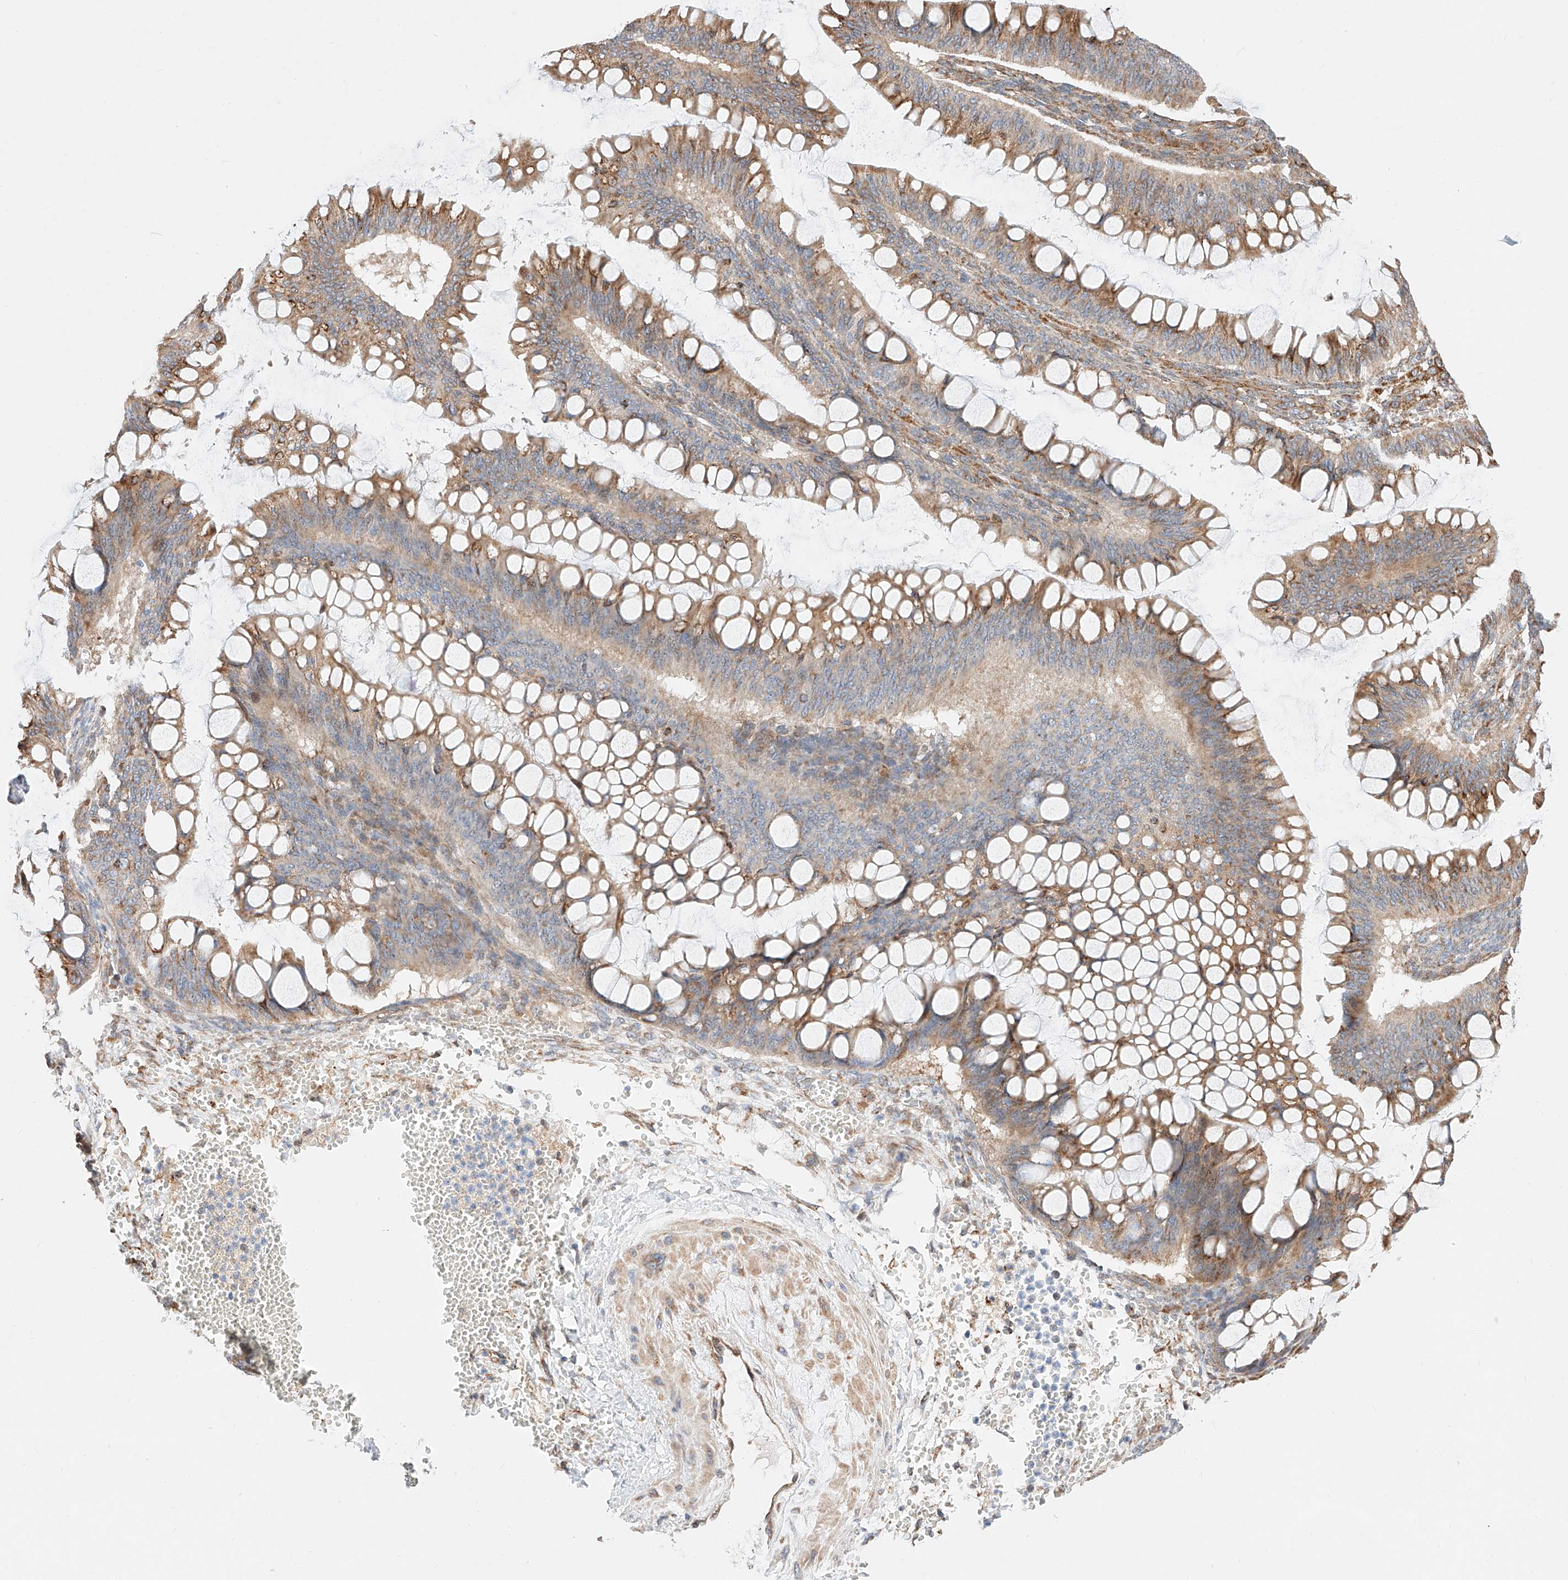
{"staining": {"intensity": "moderate", "quantity": ">75%", "location": "cytoplasmic/membranous"}, "tissue": "ovarian cancer", "cell_type": "Tumor cells", "image_type": "cancer", "snomed": [{"axis": "morphology", "description": "Cystadenocarcinoma, mucinous, NOS"}, {"axis": "topography", "description": "Ovary"}], "caption": "The image reveals immunohistochemical staining of ovarian cancer (mucinous cystadenocarcinoma). There is moderate cytoplasmic/membranous positivity is seen in approximately >75% of tumor cells.", "gene": "ATP9B", "patient": {"sex": "female", "age": 73}}